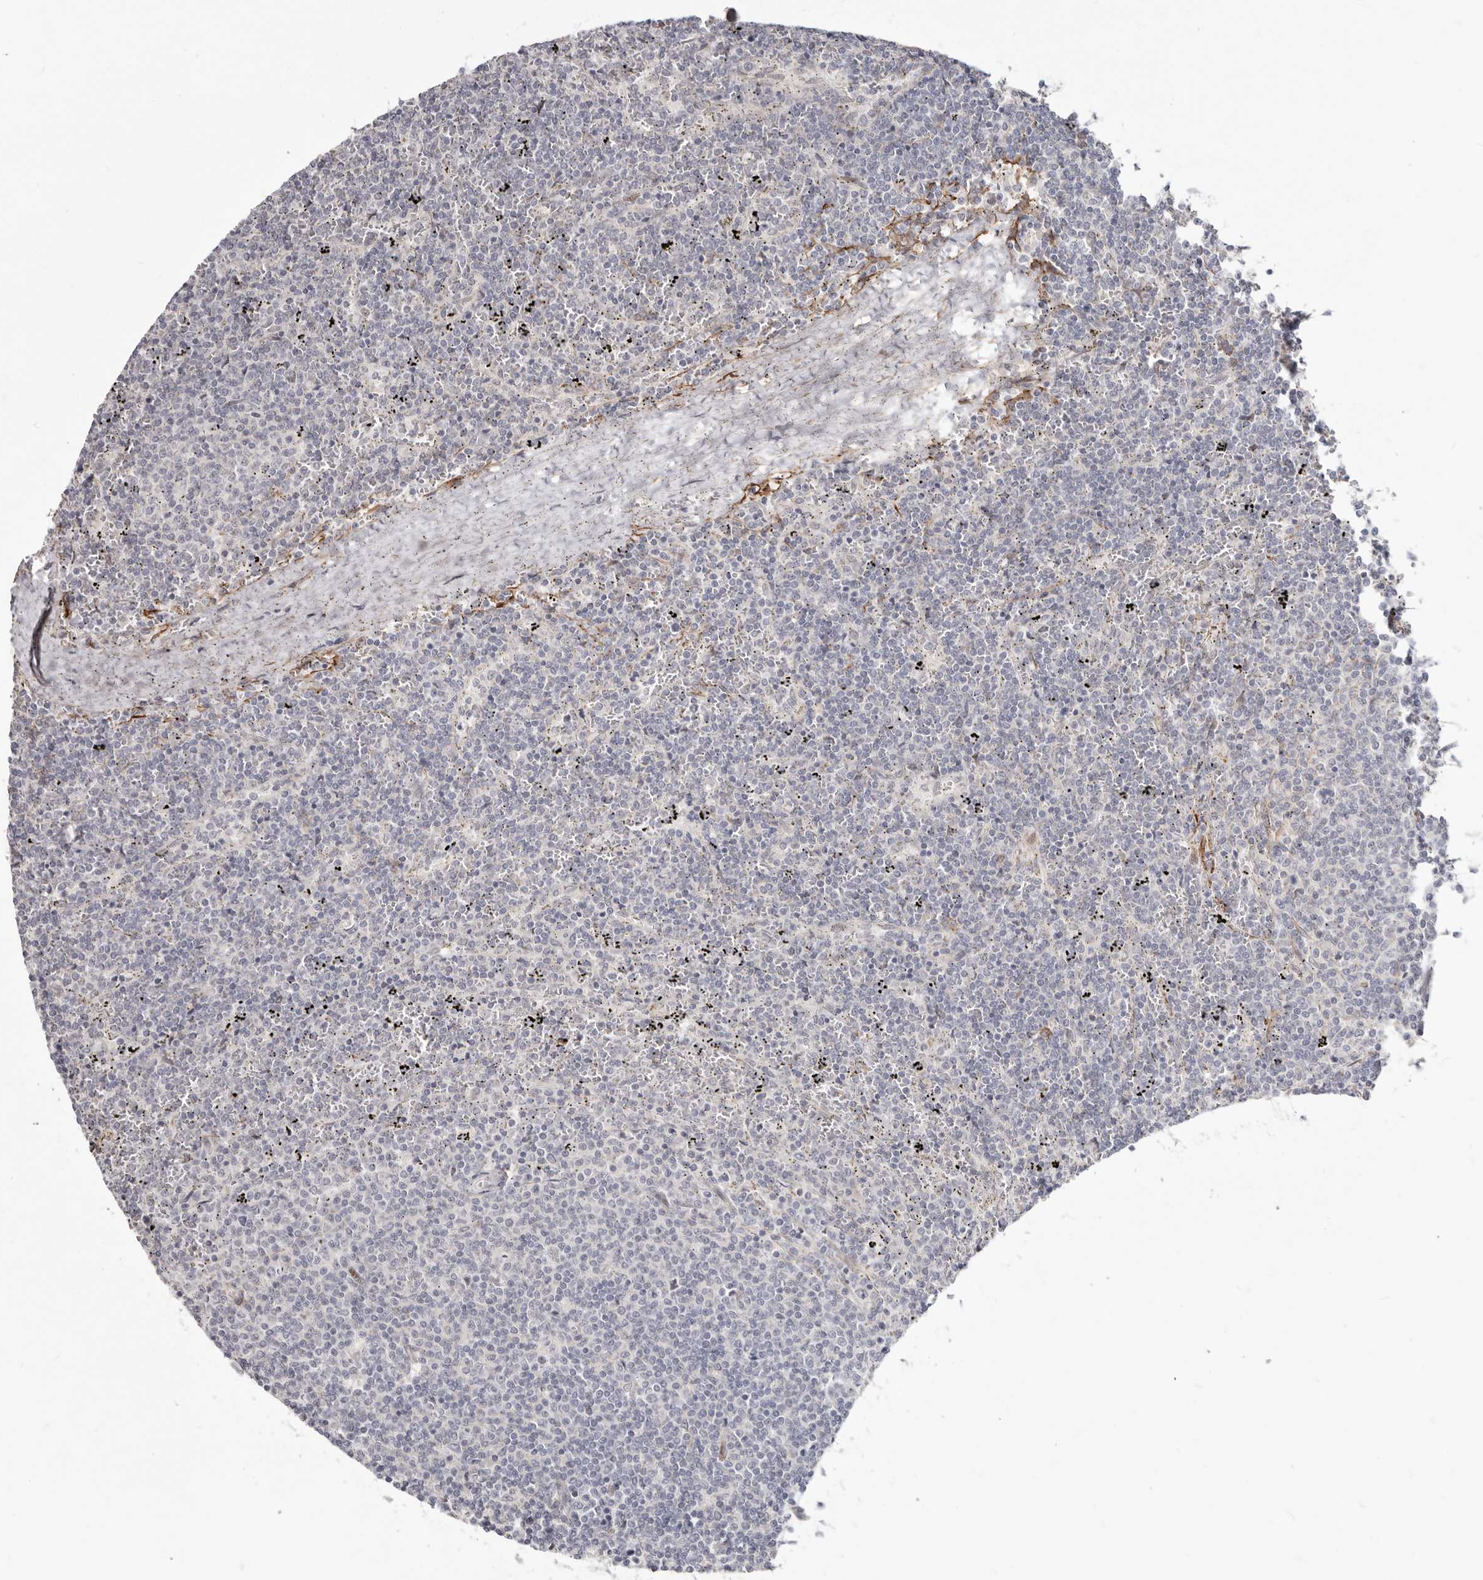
{"staining": {"intensity": "negative", "quantity": "none", "location": "none"}, "tissue": "lymphoma", "cell_type": "Tumor cells", "image_type": "cancer", "snomed": [{"axis": "morphology", "description": "Malignant lymphoma, non-Hodgkin's type, Low grade"}, {"axis": "topography", "description": "Spleen"}], "caption": "Human lymphoma stained for a protein using IHC shows no positivity in tumor cells.", "gene": "SZT2", "patient": {"sex": "female", "age": 50}}